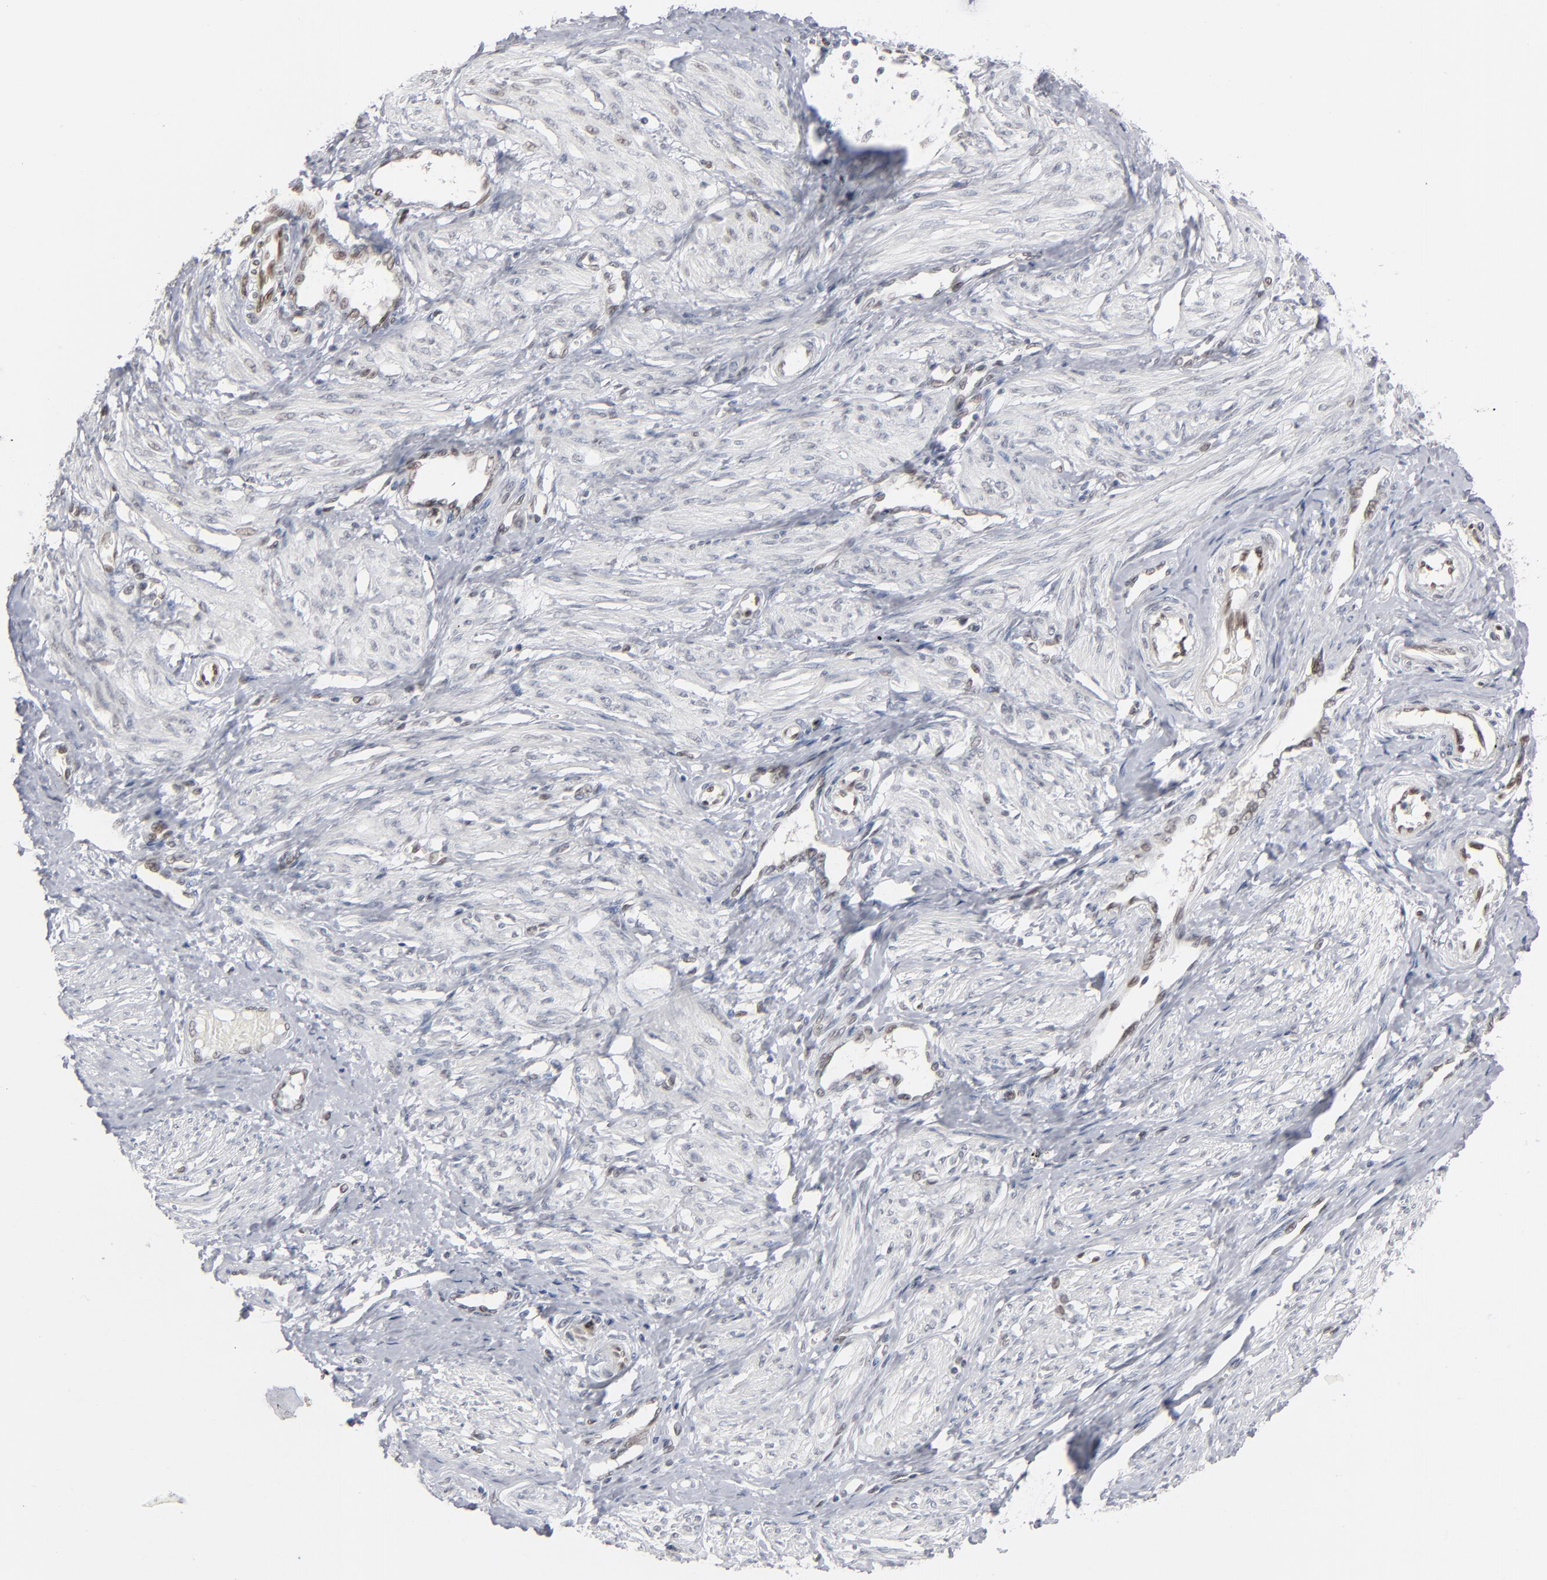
{"staining": {"intensity": "negative", "quantity": "none", "location": "none"}, "tissue": "smooth muscle", "cell_type": "Smooth muscle cells", "image_type": "normal", "snomed": [{"axis": "morphology", "description": "Normal tissue, NOS"}, {"axis": "topography", "description": "Smooth muscle"}, {"axis": "topography", "description": "Uterus"}], "caption": "Immunohistochemistry (IHC) of benign smooth muscle demonstrates no positivity in smooth muscle cells.", "gene": "IRF9", "patient": {"sex": "female", "age": 39}}